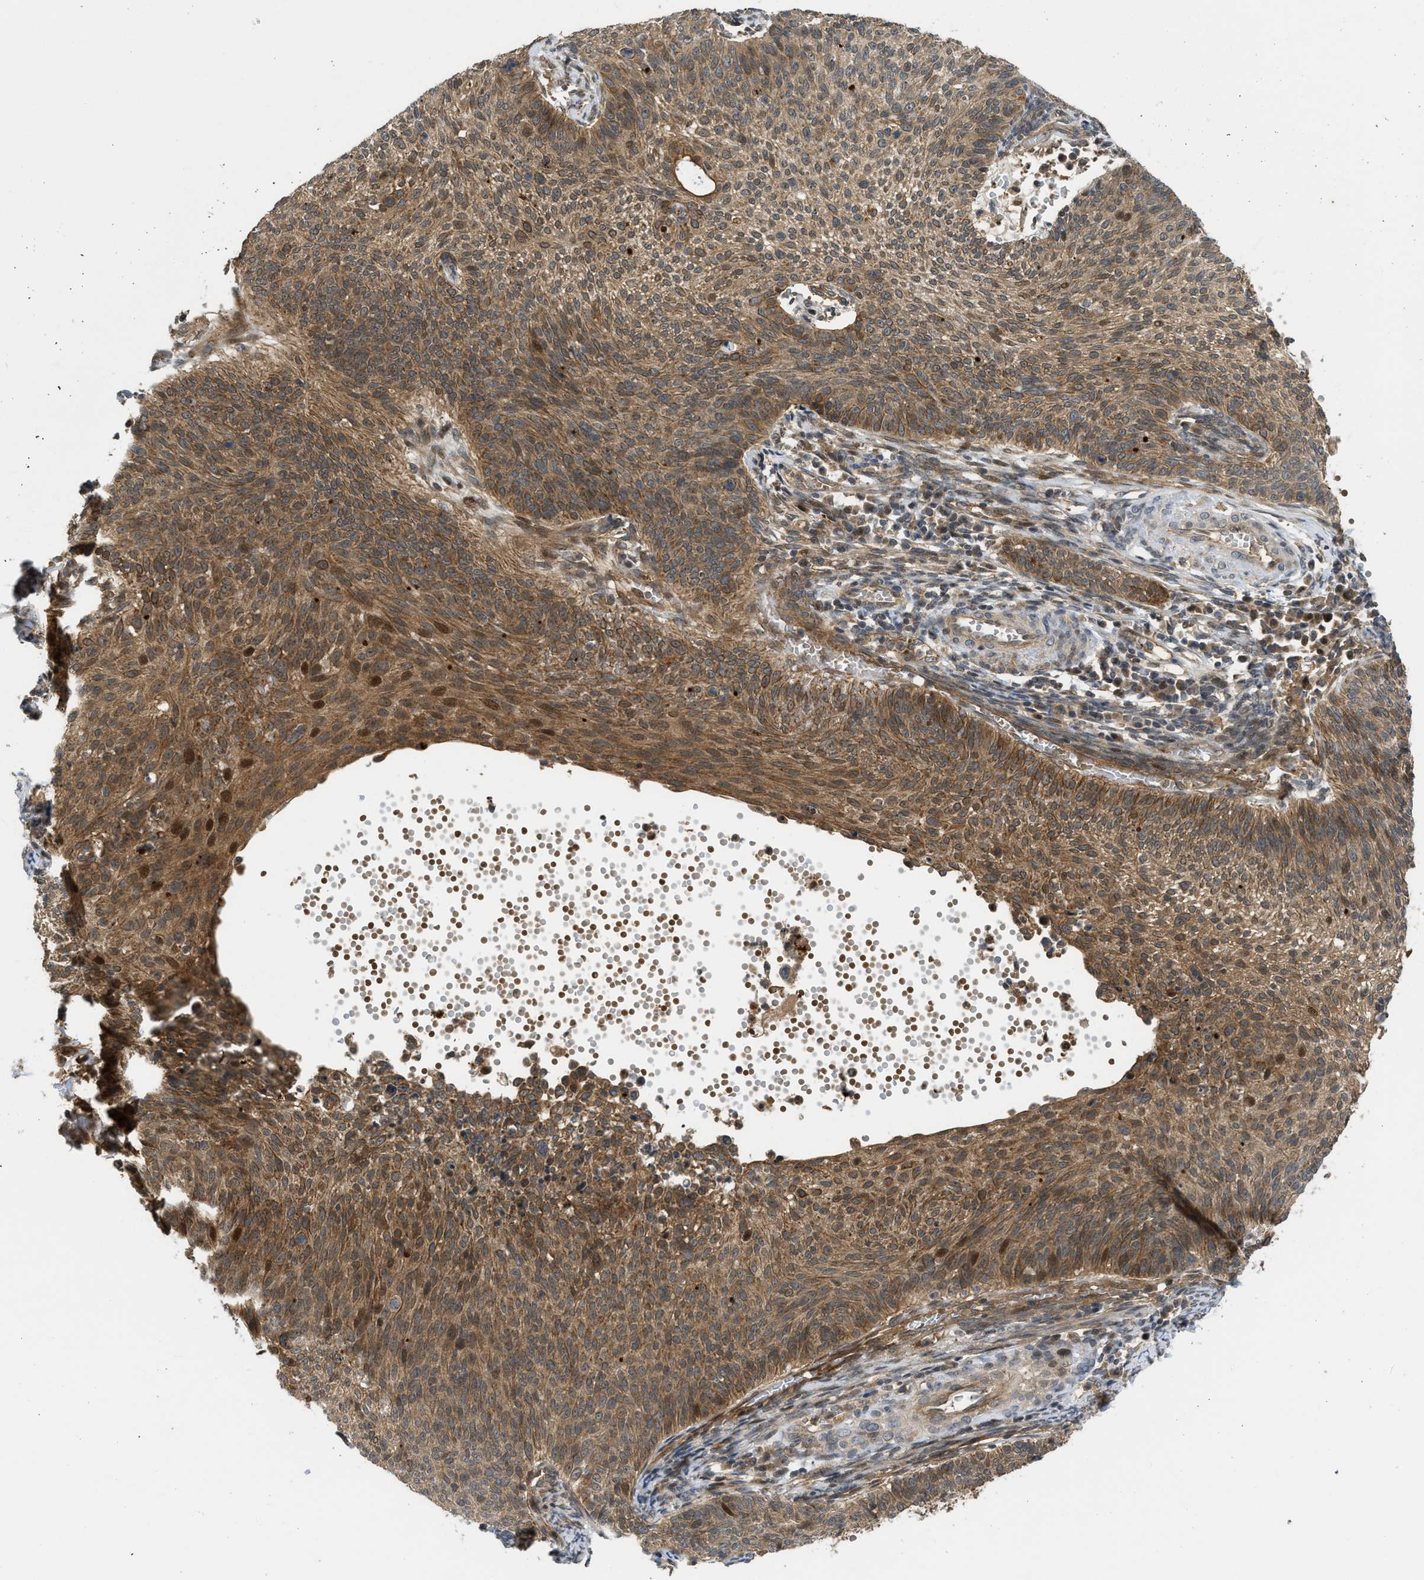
{"staining": {"intensity": "moderate", "quantity": ">75%", "location": "cytoplasmic/membranous,nuclear"}, "tissue": "cervical cancer", "cell_type": "Tumor cells", "image_type": "cancer", "snomed": [{"axis": "morphology", "description": "Squamous cell carcinoma, NOS"}, {"axis": "topography", "description": "Cervix"}], "caption": "Cervical cancer tissue displays moderate cytoplasmic/membranous and nuclear positivity in about >75% of tumor cells, visualized by immunohistochemistry.", "gene": "DNAJC28", "patient": {"sex": "female", "age": 70}}